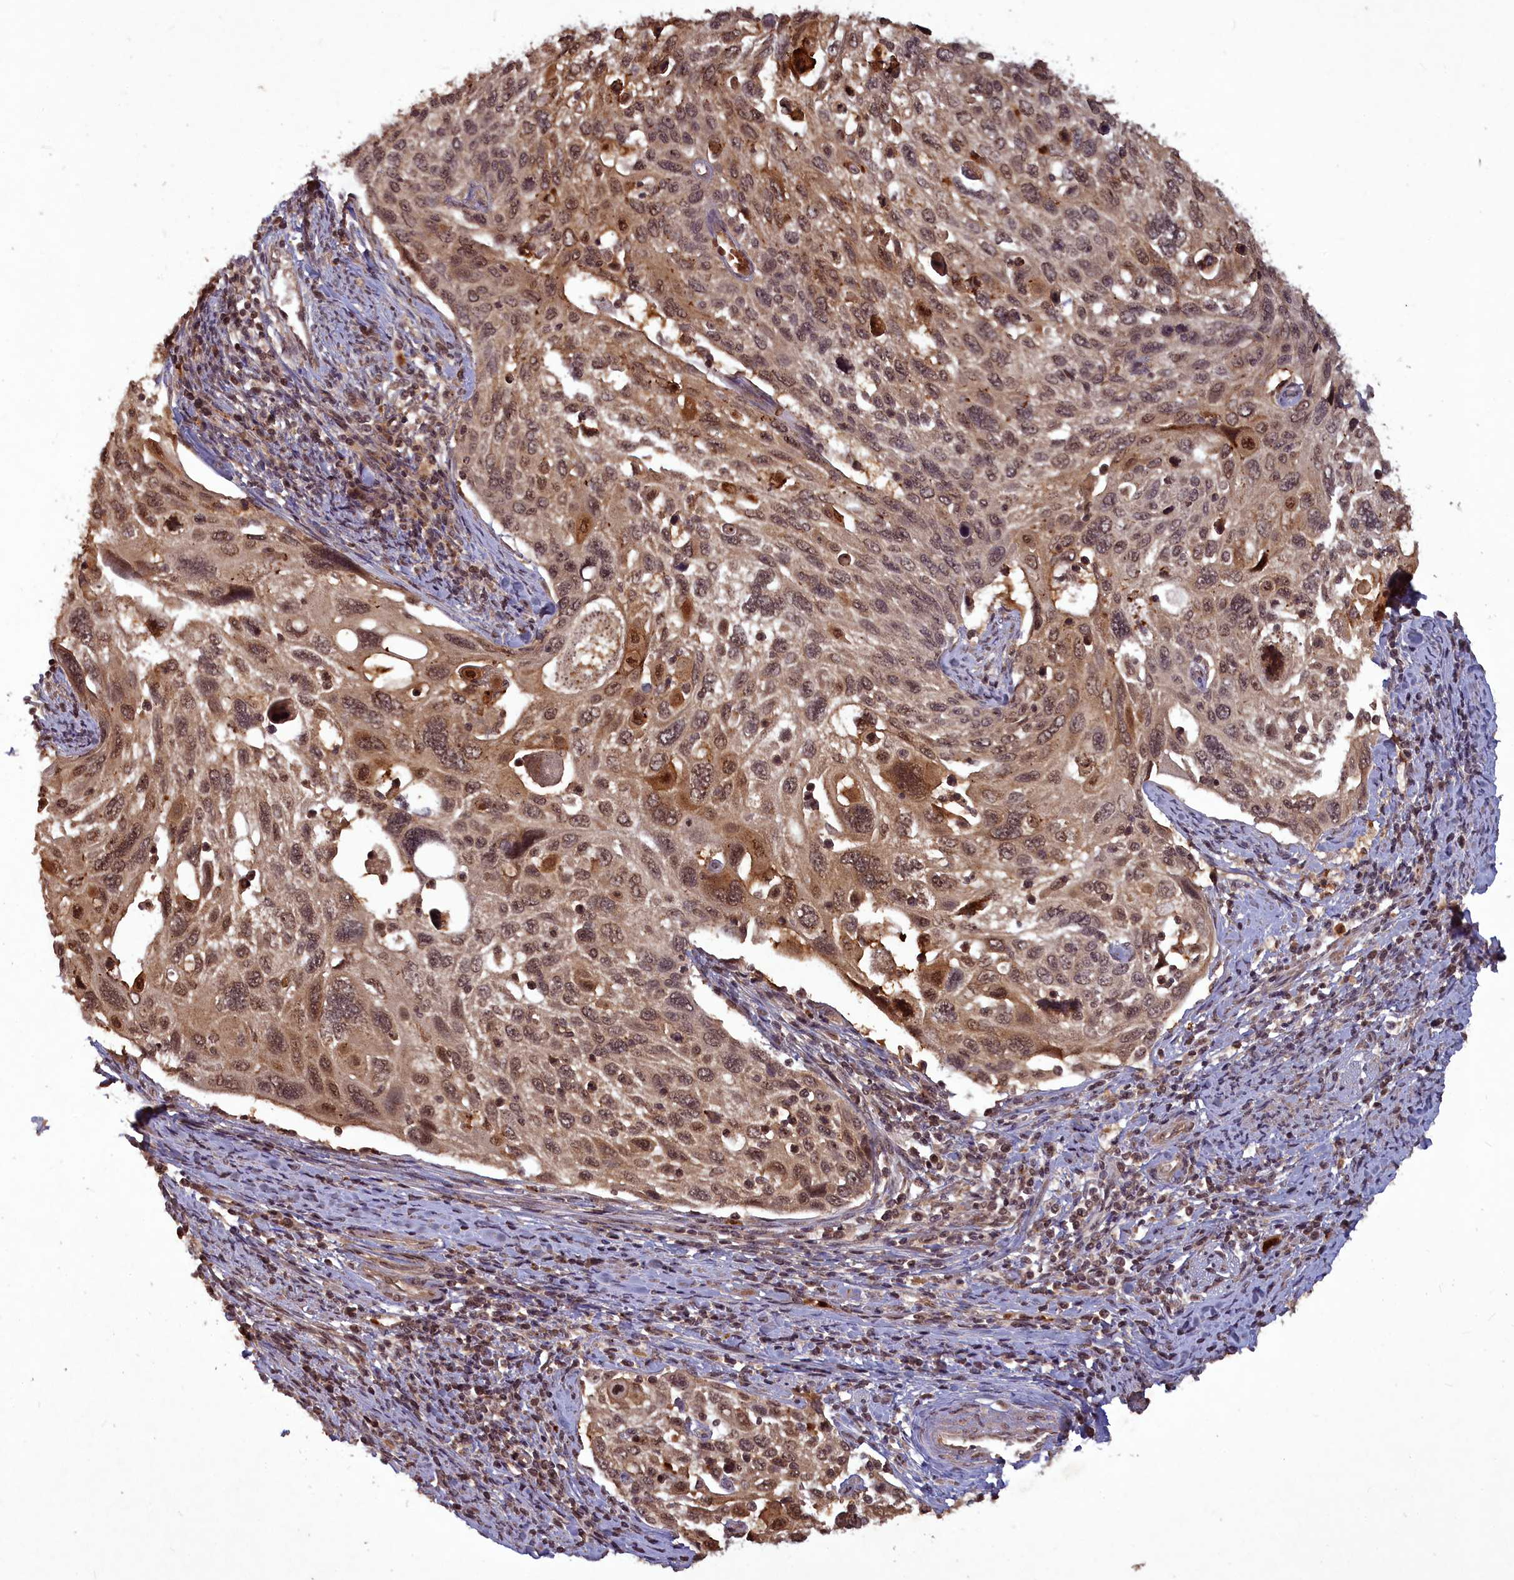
{"staining": {"intensity": "moderate", "quantity": ">75%", "location": "nuclear"}, "tissue": "cervical cancer", "cell_type": "Tumor cells", "image_type": "cancer", "snomed": [{"axis": "morphology", "description": "Squamous cell carcinoma, NOS"}, {"axis": "topography", "description": "Cervix"}], "caption": "DAB (3,3'-diaminobenzidine) immunohistochemical staining of cervical cancer (squamous cell carcinoma) exhibits moderate nuclear protein staining in approximately >75% of tumor cells.", "gene": "SRMS", "patient": {"sex": "female", "age": 70}}